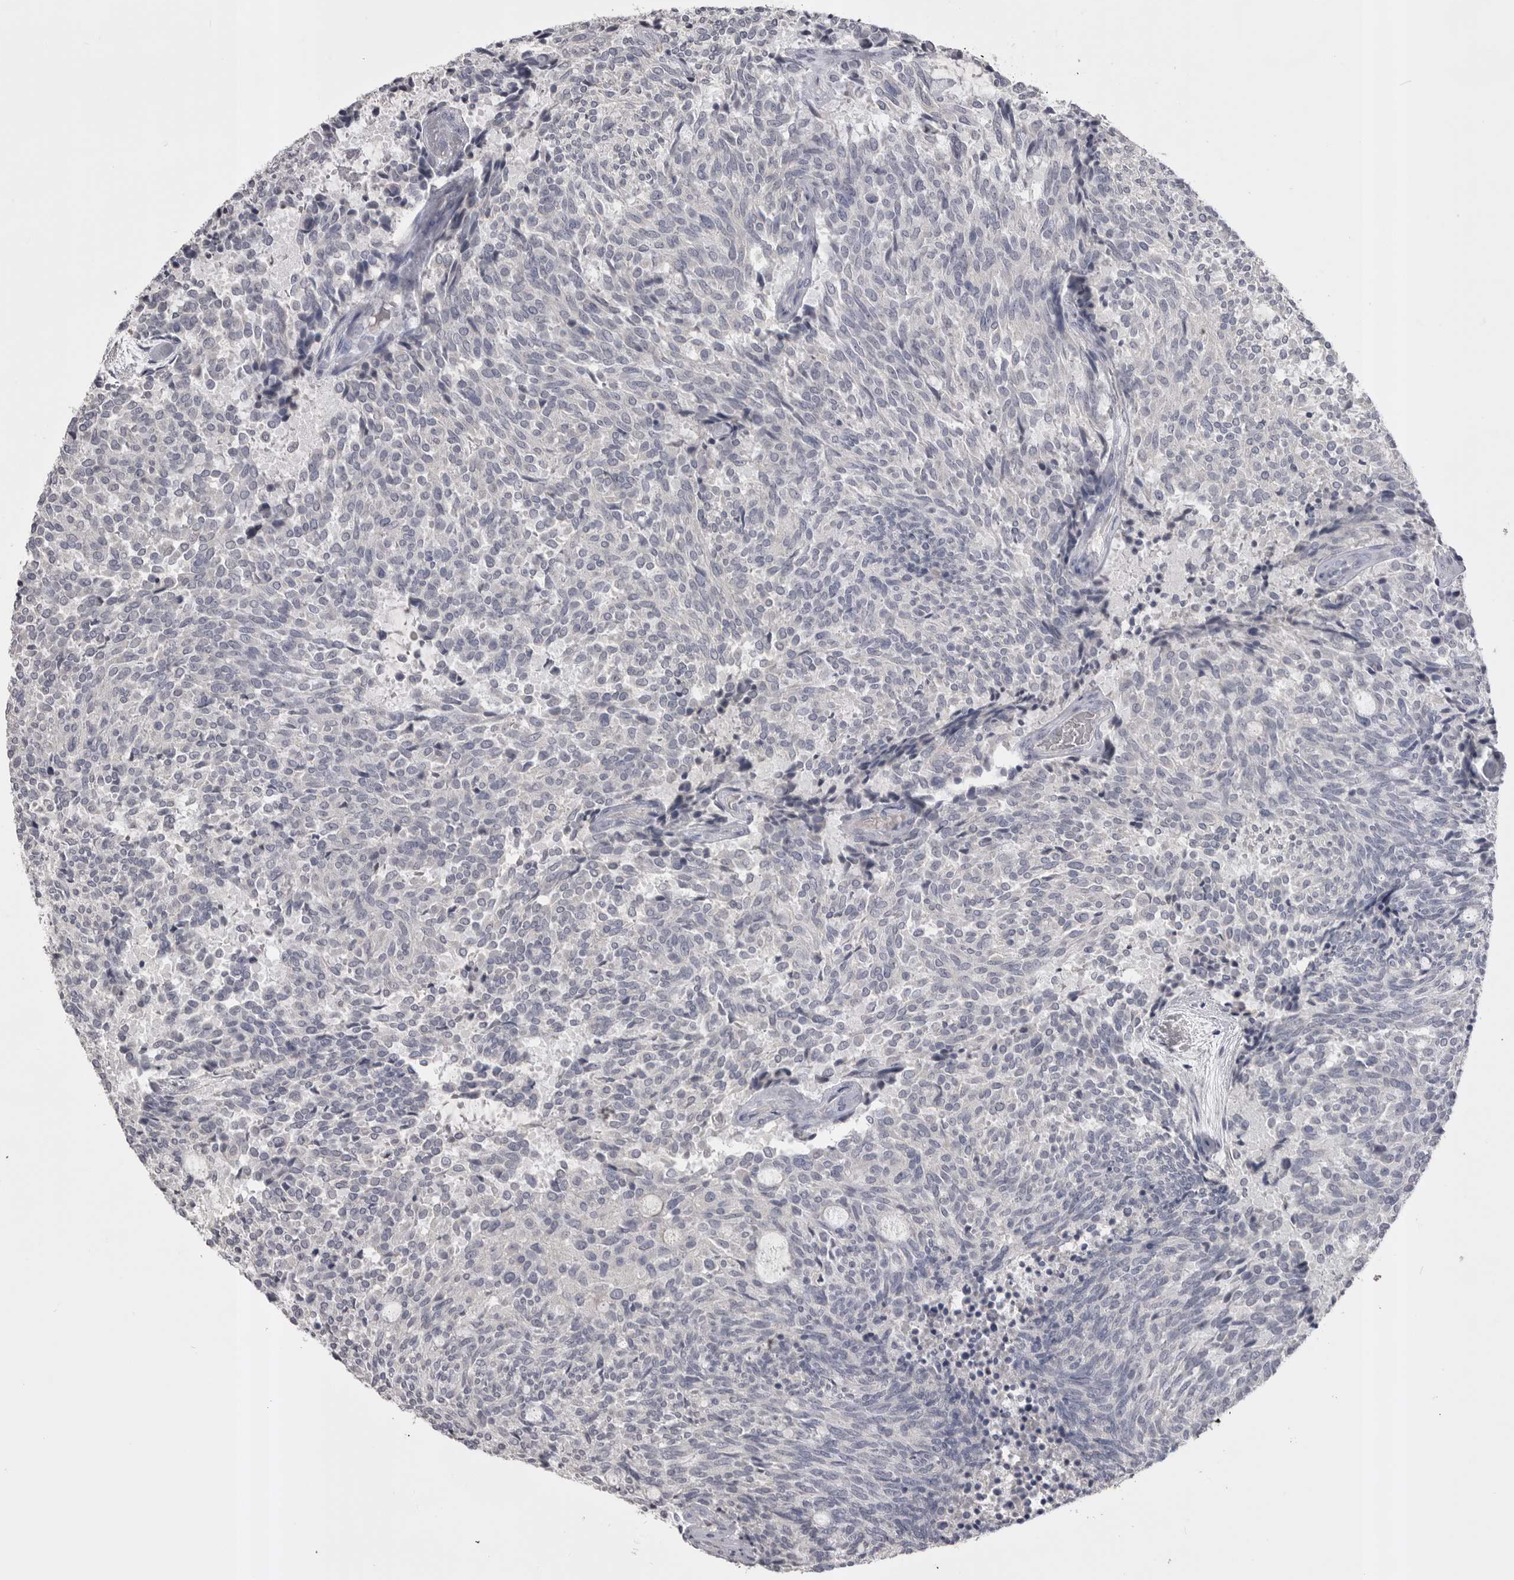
{"staining": {"intensity": "negative", "quantity": "none", "location": "none"}, "tissue": "carcinoid", "cell_type": "Tumor cells", "image_type": "cancer", "snomed": [{"axis": "morphology", "description": "Carcinoid, malignant, NOS"}, {"axis": "topography", "description": "Pancreas"}], "caption": "This image is of carcinoid stained with immunohistochemistry to label a protein in brown with the nuclei are counter-stained blue. There is no staining in tumor cells. (IHC, brightfield microscopy, high magnification).", "gene": "AHSG", "patient": {"sex": "female", "age": 54}}